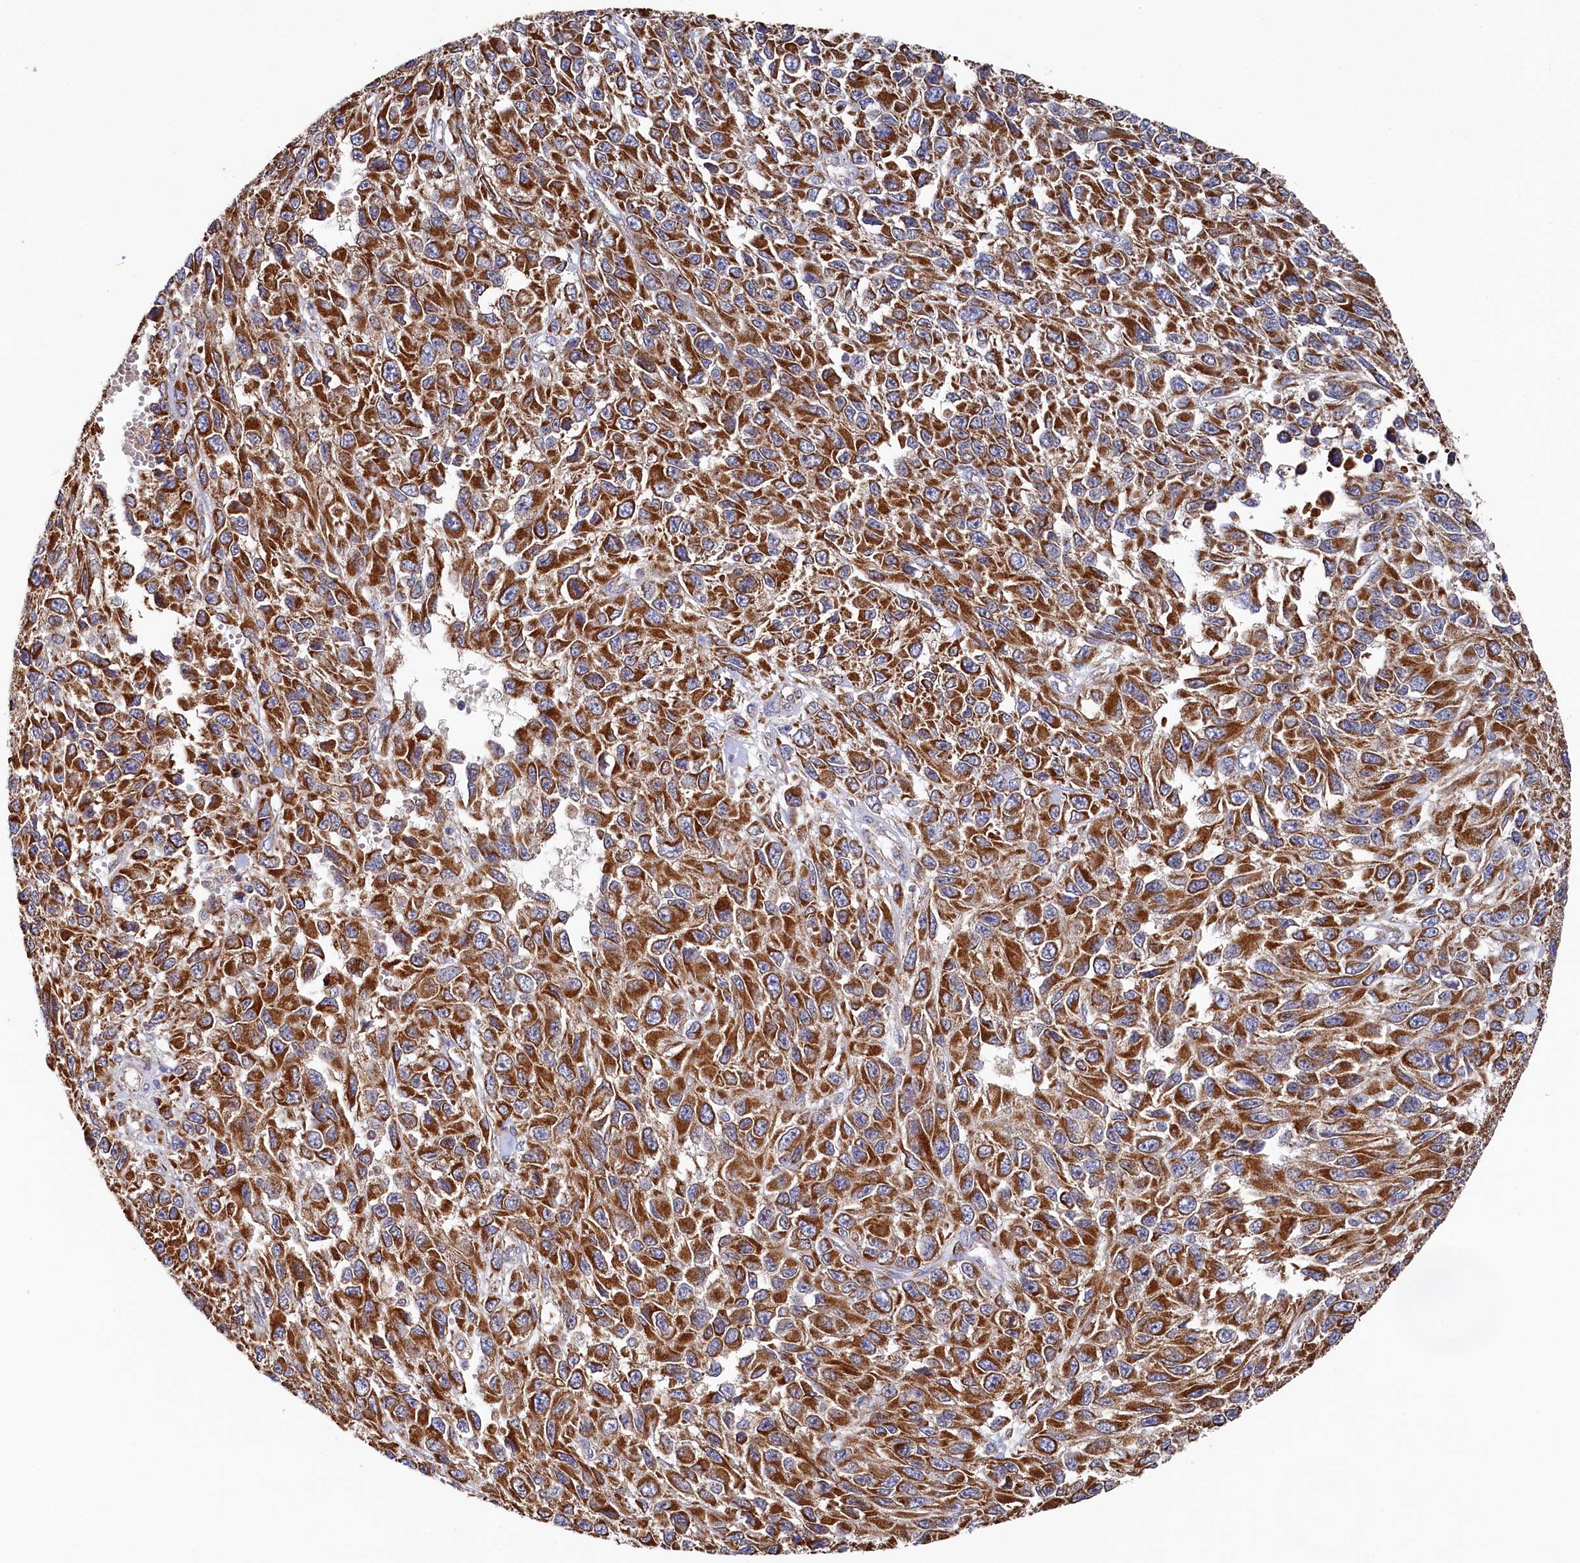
{"staining": {"intensity": "strong", "quantity": ">75%", "location": "cytoplasmic/membranous"}, "tissue": "melanoma", "cell_type": "Tumor cells", "image_type": "cancer", "snomed": [{"axis": "morphology", "description": "Normal tissue, NOS"}, {"axis": "morphology", "description": "Malignant melanoma, NOS"}, {"axis": "topography", "description": "Skin"}], "caption": "The micrograph exhibits a brown stain indicating the presence of a protein in the cytoplasmic/membranous of tumor cells in melanoma. (DAB IHC with brightfield microscopy, high magnification).", "gene": "HAUS2", "patient": {"sex": "female", "age": 96}}